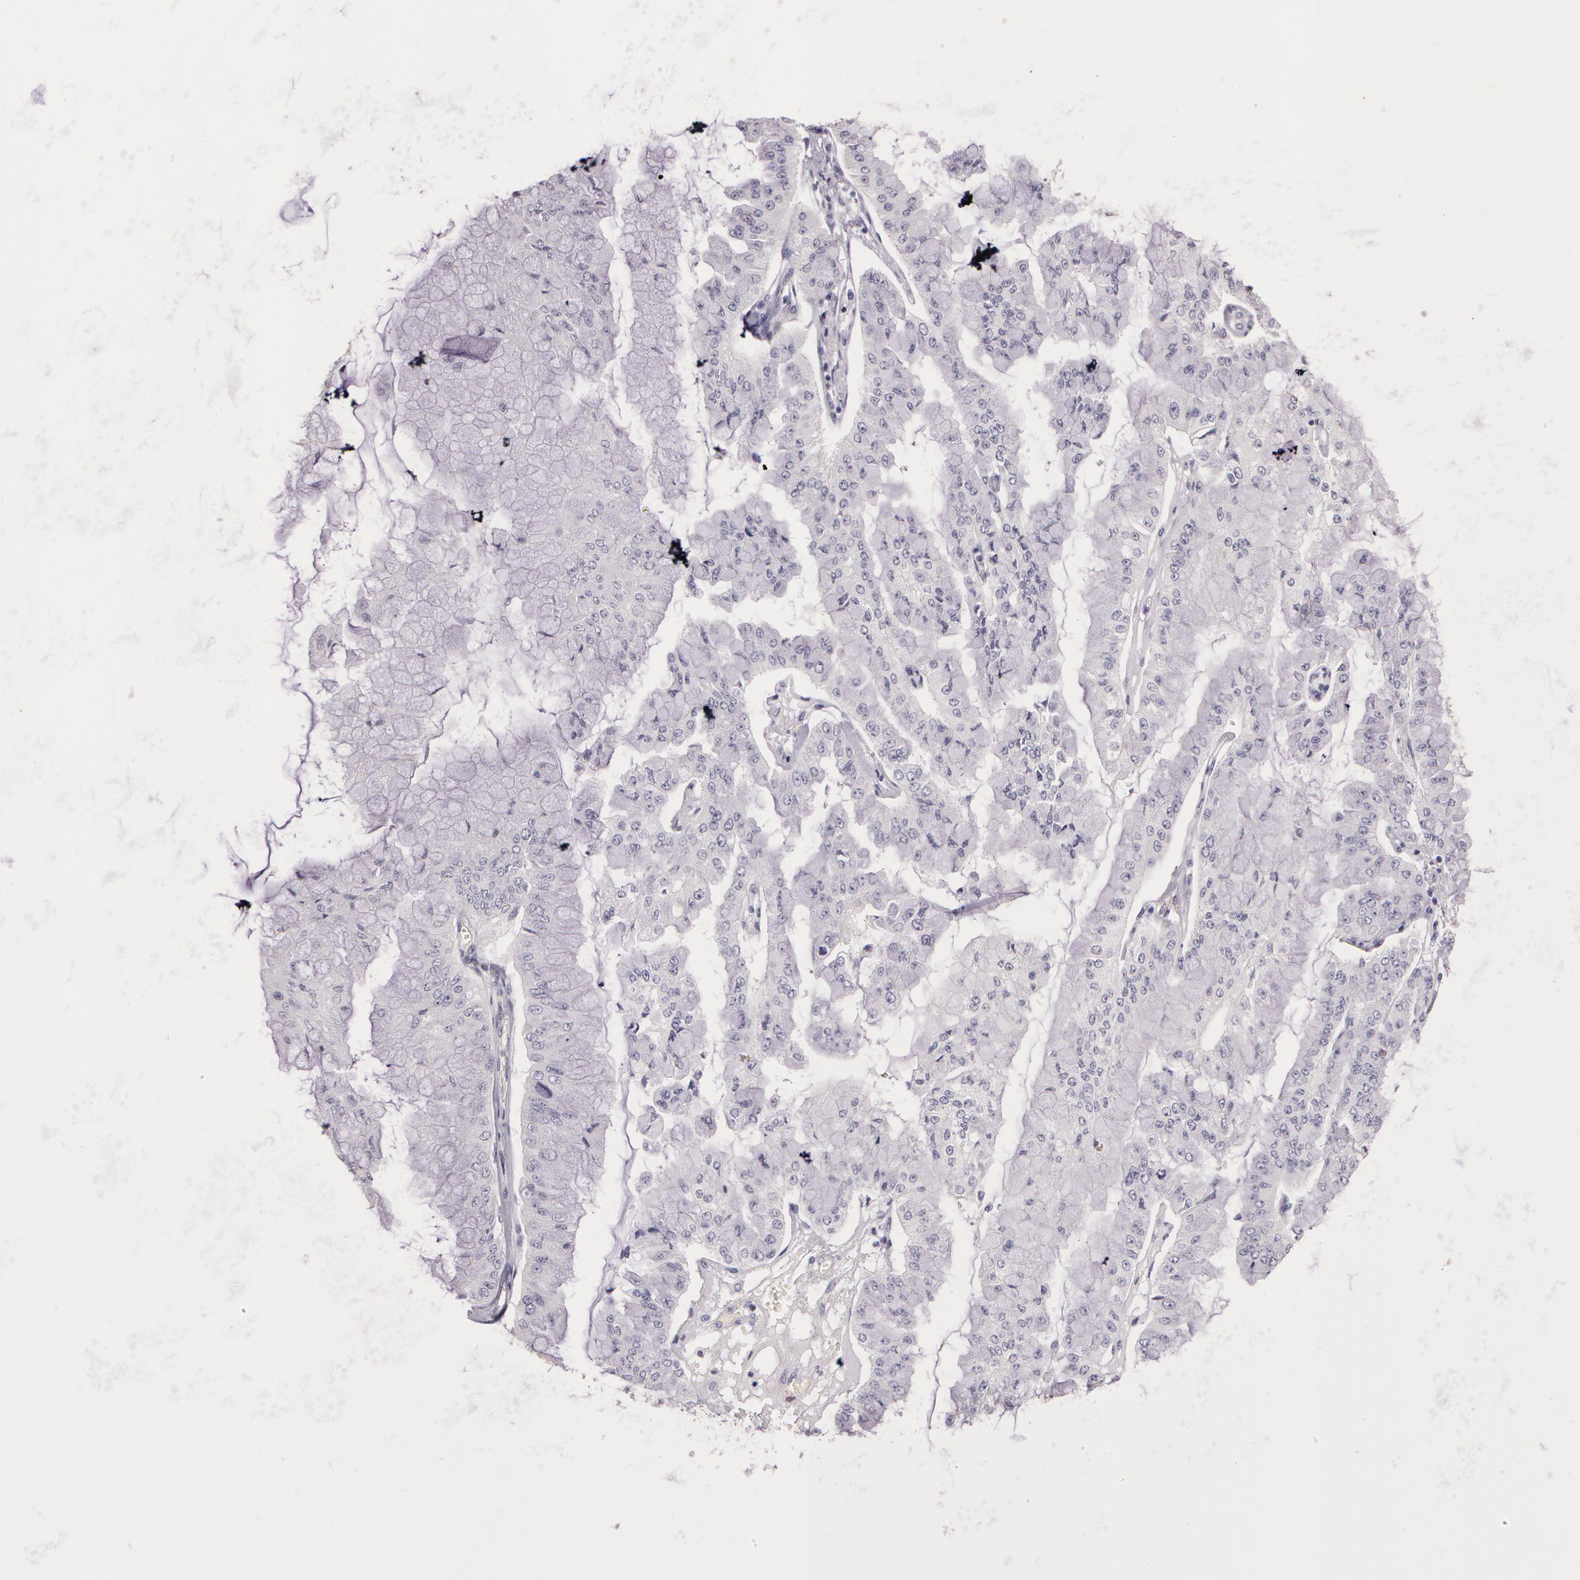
{"staining": {"intensity": "negative", "quantity": "none", "location": "none"}, "tissue": "liver cancer", "cell_type": "Tumor cells", "image_type": "cancer", "snomed": [{"axis": "morphology", "description": "Cholangiocarcinoma"}, {"axis": "topography", "description": "Liver"}], "caption": "Immunohistochemistry histopathology image of human liver cancer stained for a protein (brown), which displays no positivity in tumor cells. (DAB immunohistochemistry with hematoxylin counter stain).", "gene": "G2E3", "patient": {"sex": "female", "age": 79}}